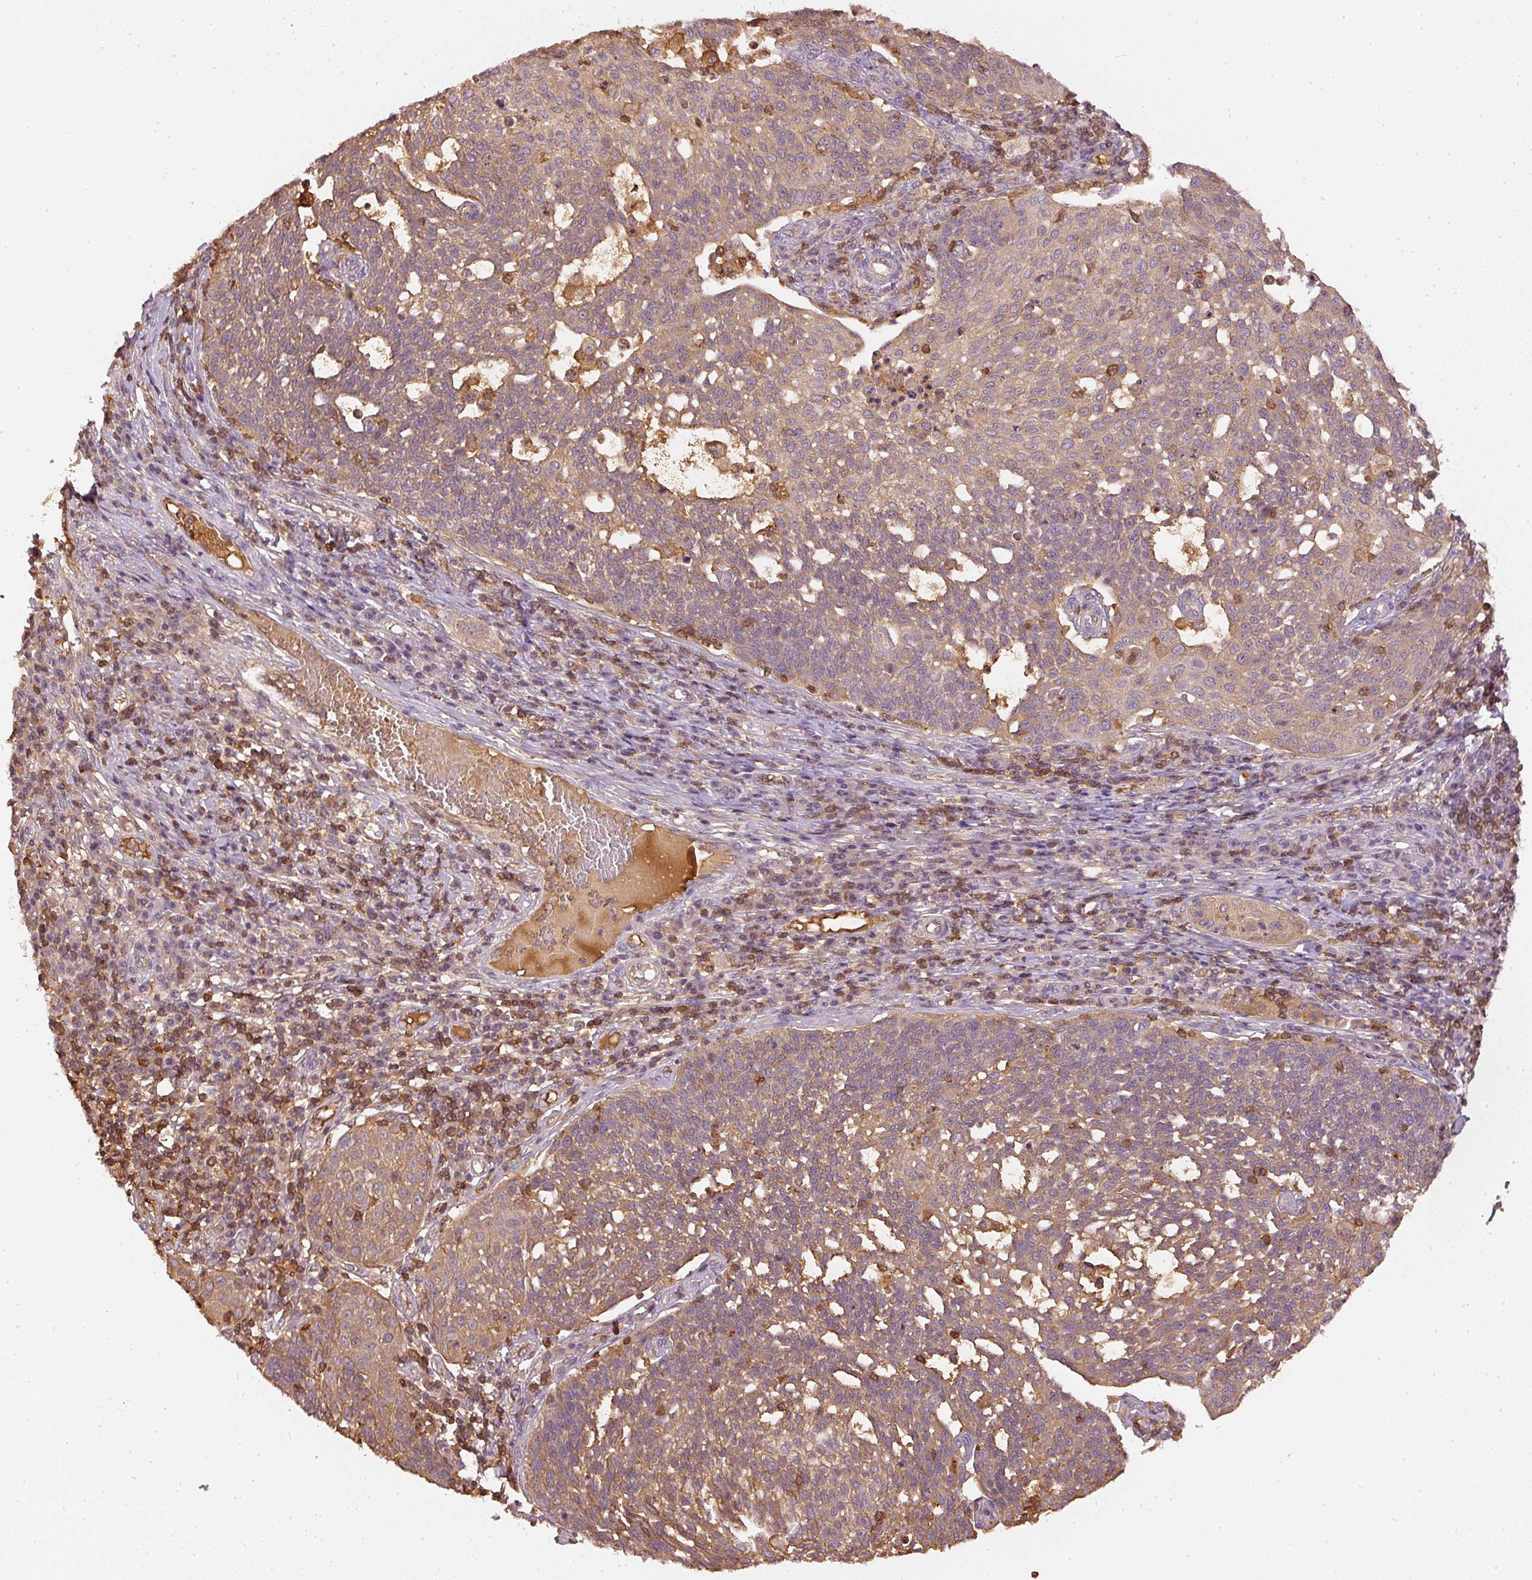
{"staining": {"intensity": "moderate", "quantity": ">75%", "location": "cytoplasmic/membranous"}, "tissue": "cervical cancer", "cell_type": "Tumor cells", "image_type": "cancer", "snomed": [{"axis": "morphology", "description": "Squamous cell carcinoma, NOS"}, {"axis": "topography", "description": "Cervix"}], "caption": "DAB (3,3'-diaminobenzidine) immunohistochemical staining of human squamous cell carcinoma (cervical) demonstrates moderate cytoplasmic/membranous protein expression in approximately >75% of tumor cells.", "gene": "EVL", "patient": {"sex": "female", "age": 34}}